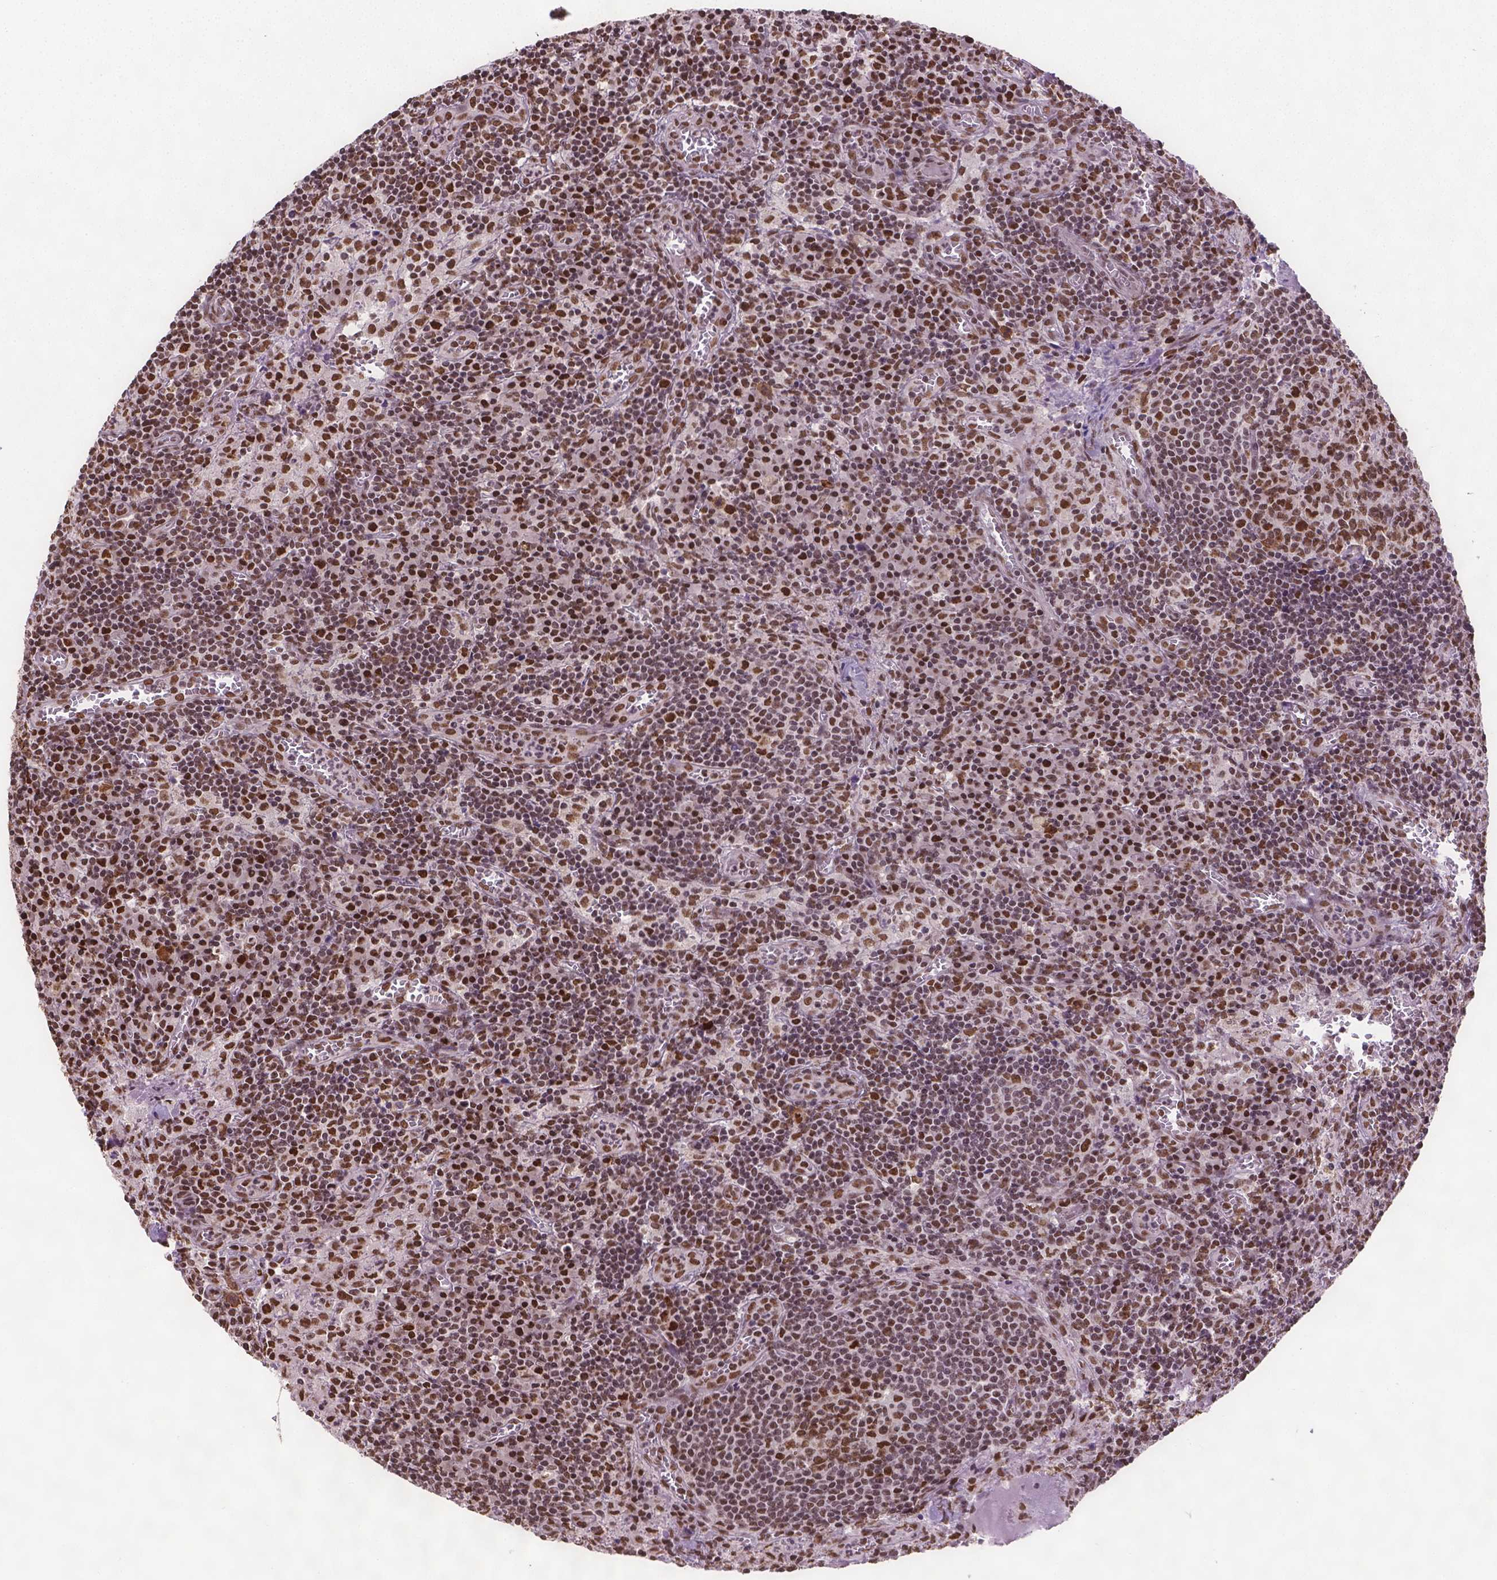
{"staining": {"intensity": "strong", "quantity": ">75%", "location": "nuclear"}, "tissue": "lymph node", "cell_type": "Germinal center cells", "image_type": "normal", "snomed": [{"axis": "morphology", "description": "Normal tissue, NOS"}, {"axis": "topography", "description": "Lymph node"}], "caption": "About >75% of germinal center cells in benign lymph node exhibit strong nuclear protein staining as visualized by brown immunohistochemical staining.", "gene": "FANCE", "patient": {"sex": "male", "age": 62}}